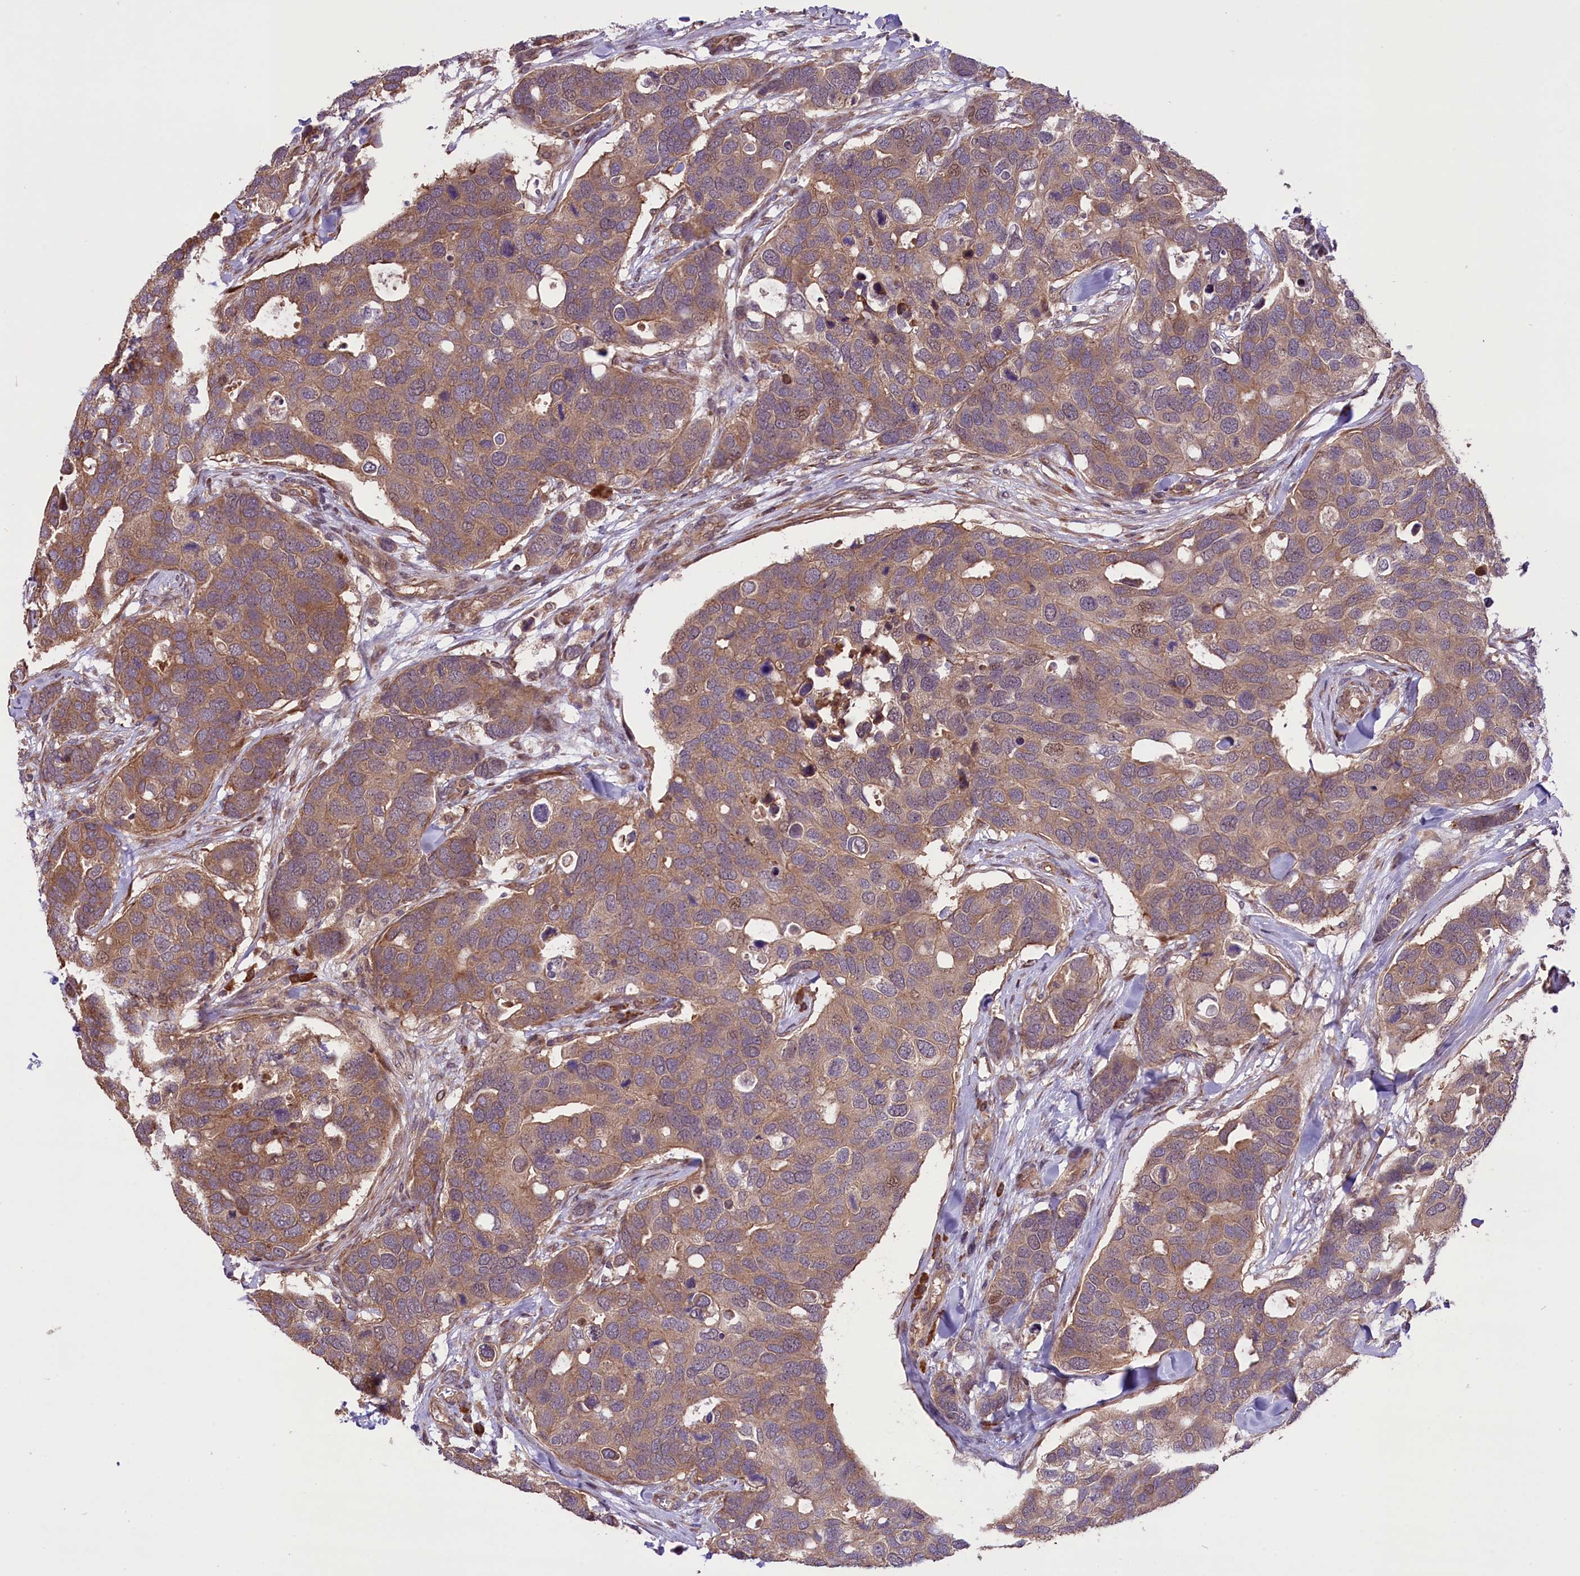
{"staining": {"intensity": "moderate", "quantity": ">75%", "location": "cytoplasmic/membranous"}, "tissue": "breast cancer", "cell_type": "Tumor cells", "image_type": "cancer", "snomed": [{"axis": "morphology", "description": "Duct carcinoma"}, {"axis": "topography", "description": "Breast"}], "caption": "Immunohistochemistry (IHC) histopathology image of human breast infiltrating ductal carcinoma stained for a protein (brown), which exhibits medium levels of moderate cytoplasmic/membranous staining in approximately >75% of tumor cells.", "gene": "HDAC5", "patient": {"sex": "female", "age": 83}}